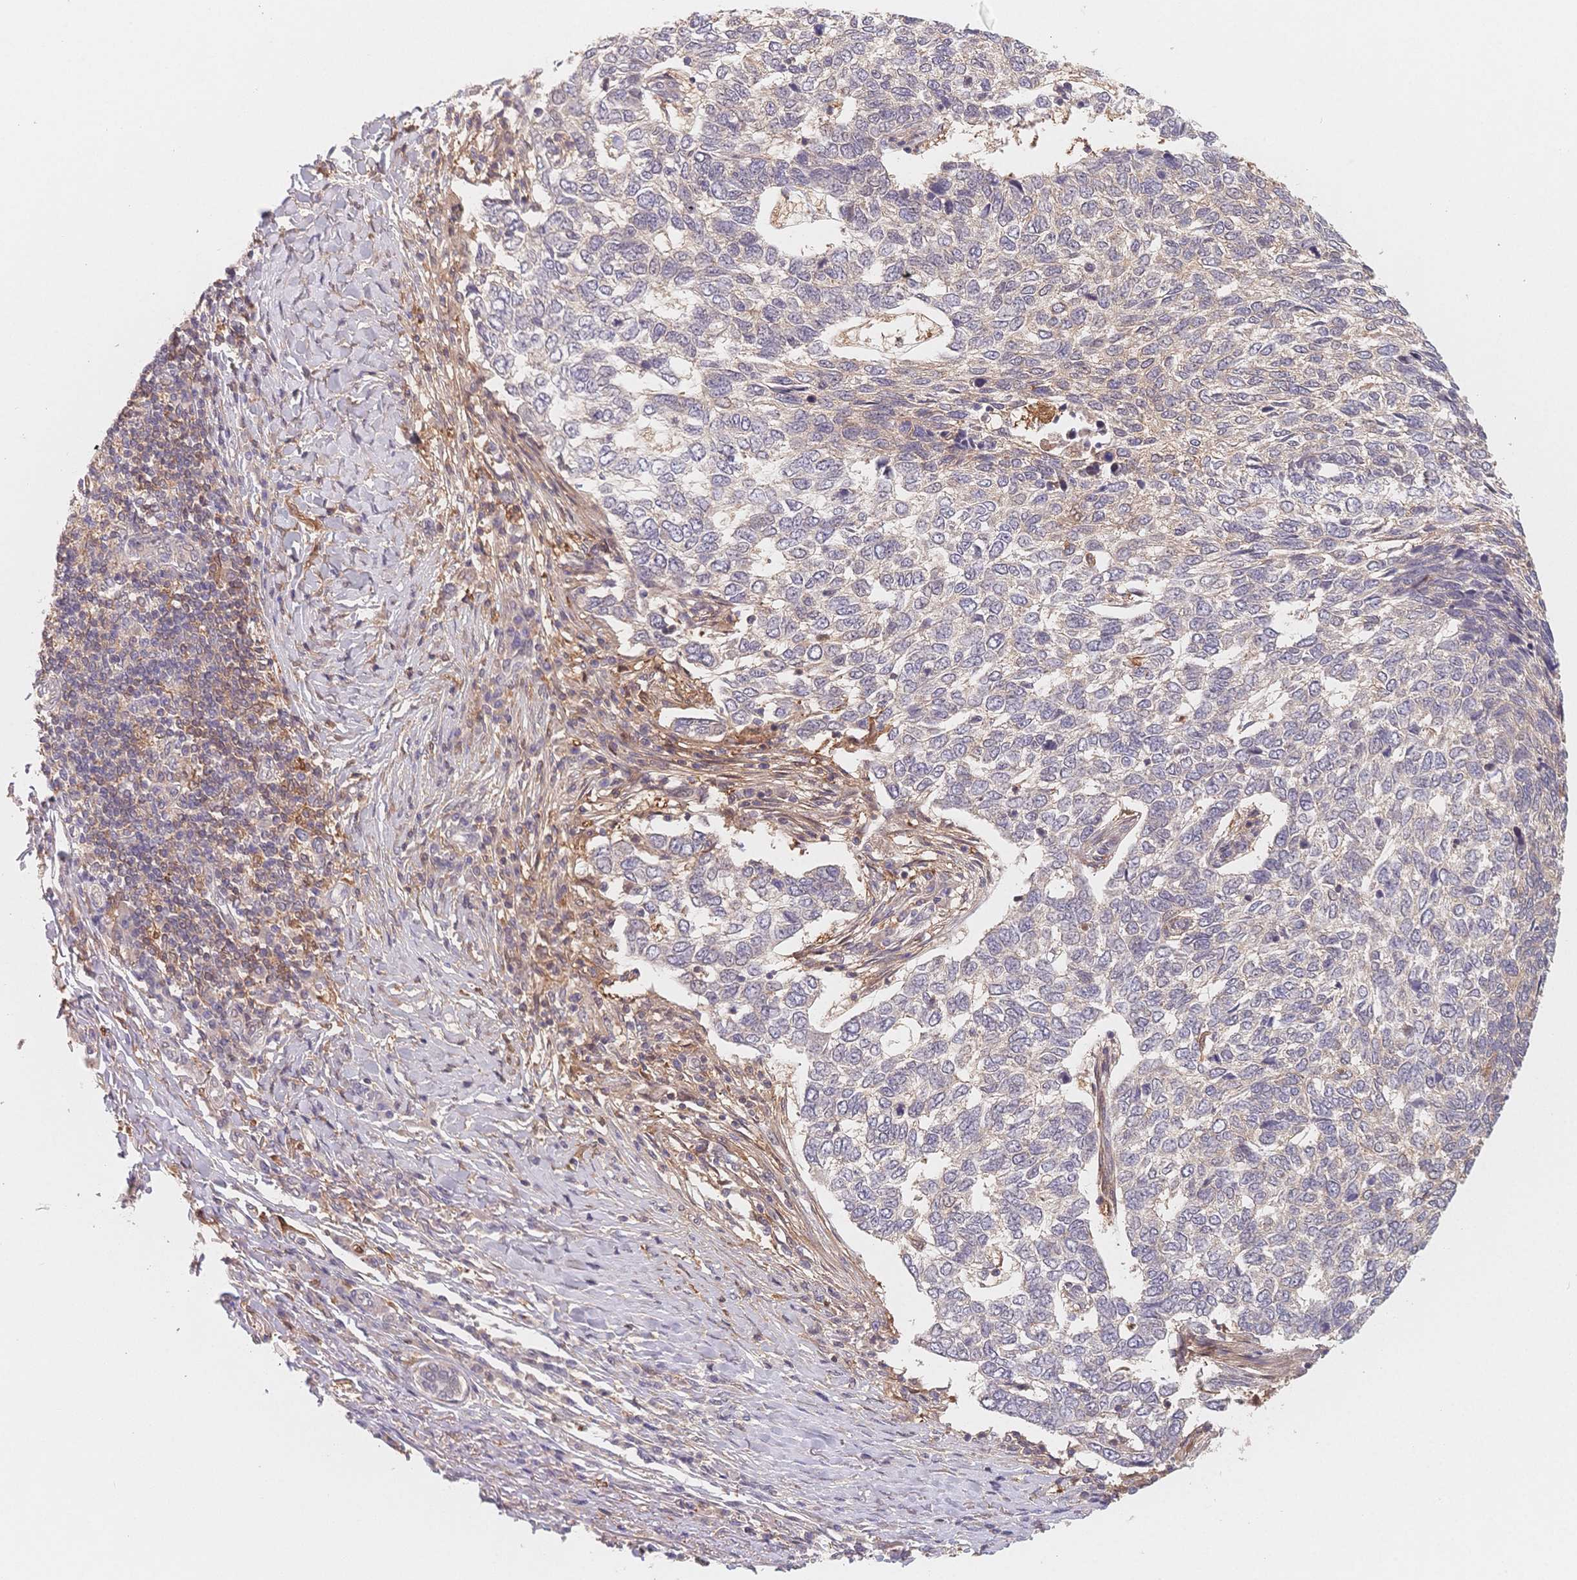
{"staining": {"intensity": "negative", "quantity": "none", "location": "none"}, "tissue": "skin cancer", "cell_type": "Tumor cells", "image_type": "cancer", "snomed": [{"axis": "morphology", "description": "Basal cell carcinoma"}, {"axis": "topography", "description": "Skin"}], "caption": "Photomicrograph shows no significant protein staining in tumor cells of basal cell carcinoma (skin).", "gene": "C12orf75", "patient": {"sex": "female", "age": 65}}